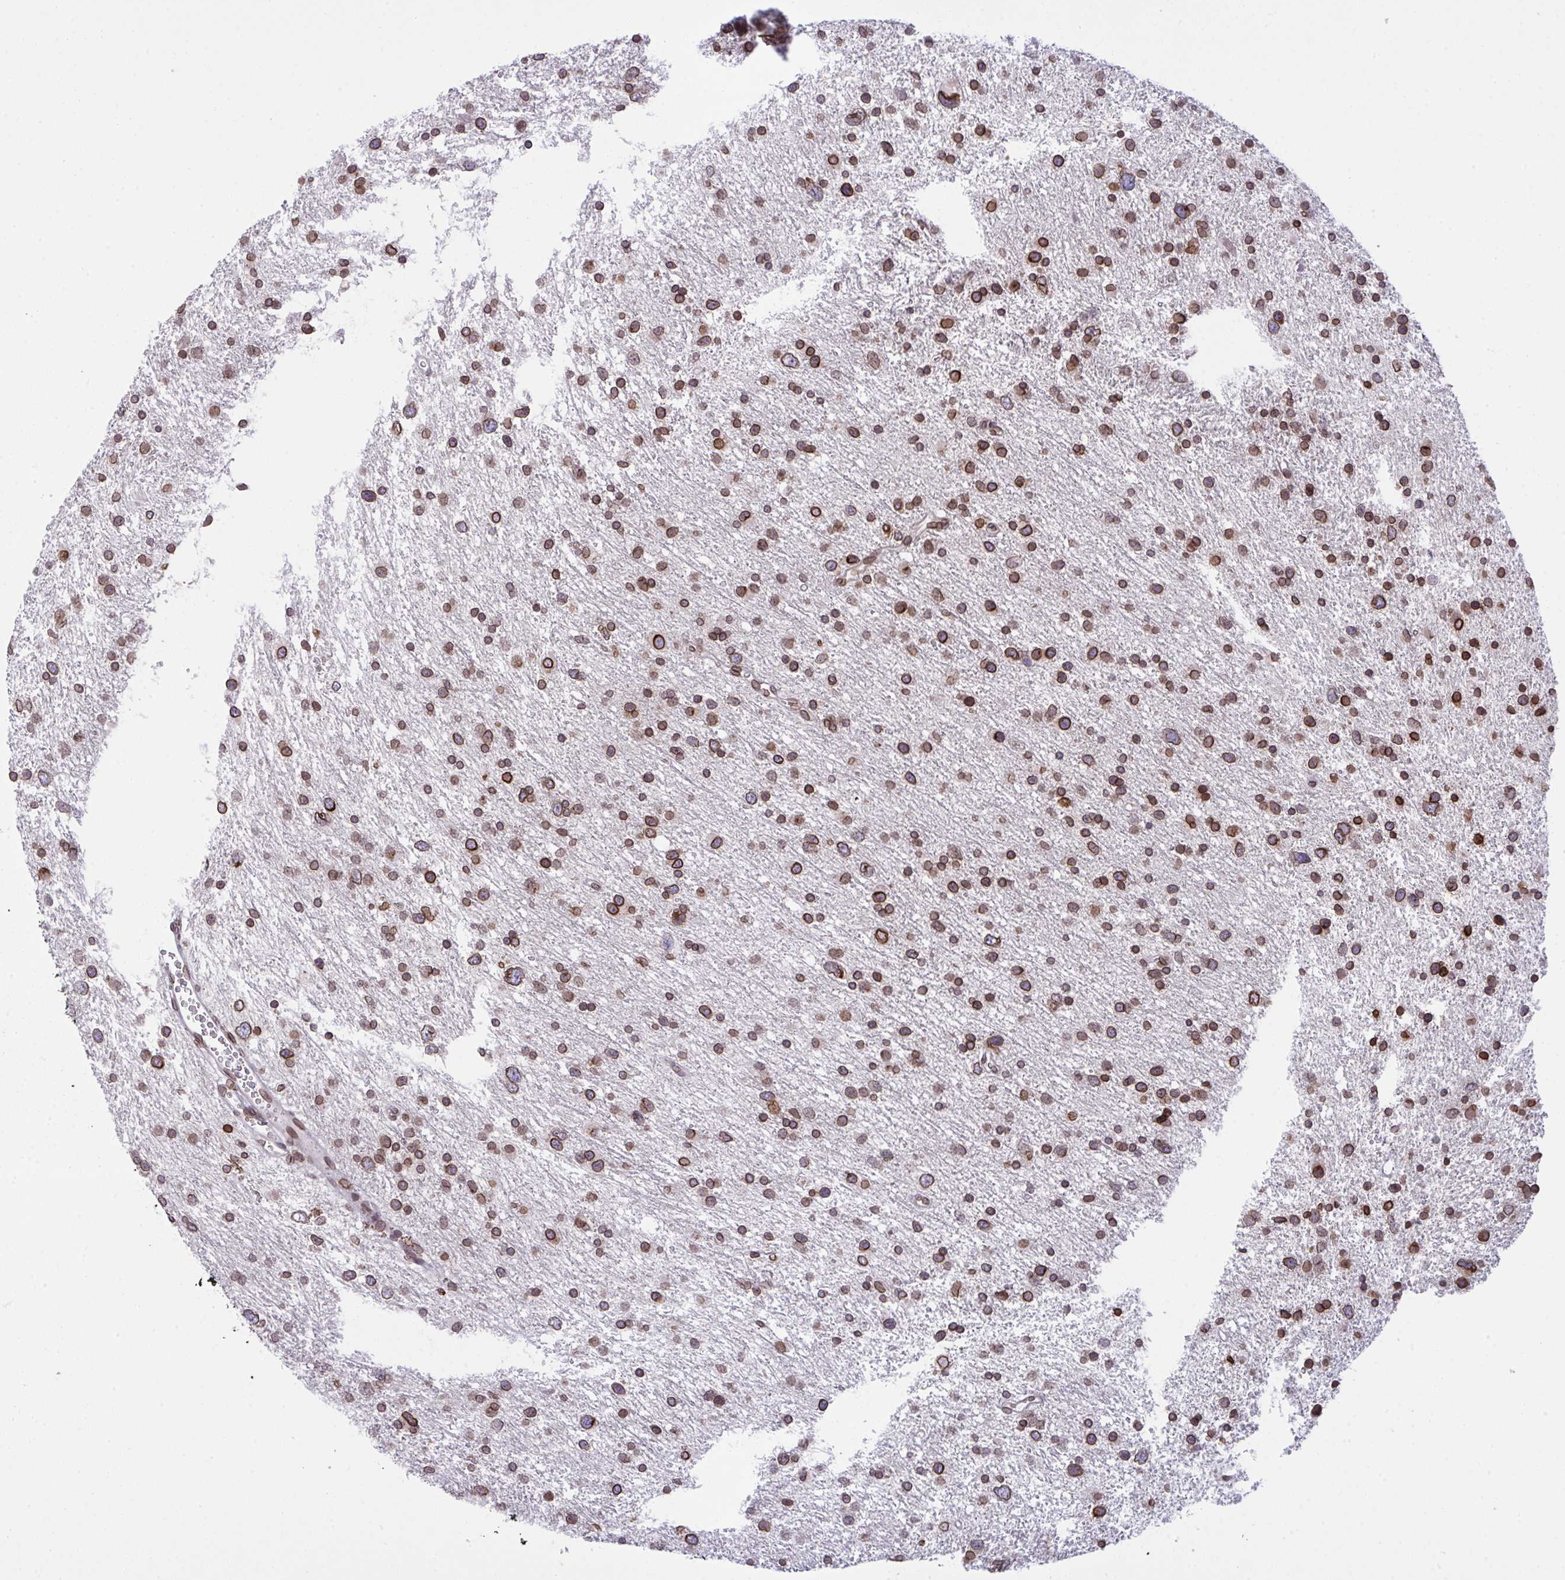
{"staining": {"intensity": "strong", "quantity": ">75%", "location": "cytoplasmic/membranous,nuclear"}, "tissue": "glioma", "cell_type": "Tumor cells", "image_type": "cancer", "snomed": [{"axis": "morphology", "description": "Glioma, malignant, Low grade"}, {"axis": "topography", "description": "Brain"}], "caption": "An image showing strong cytoplasmic/membranous and nuclear positivity in approximately >75% of tumor cells in malignant glioma (low-grade), as visualized by brown immunohistochemical staining.", "gene": "RANBP2", "patient": {"sex": "female", "age": 55}}